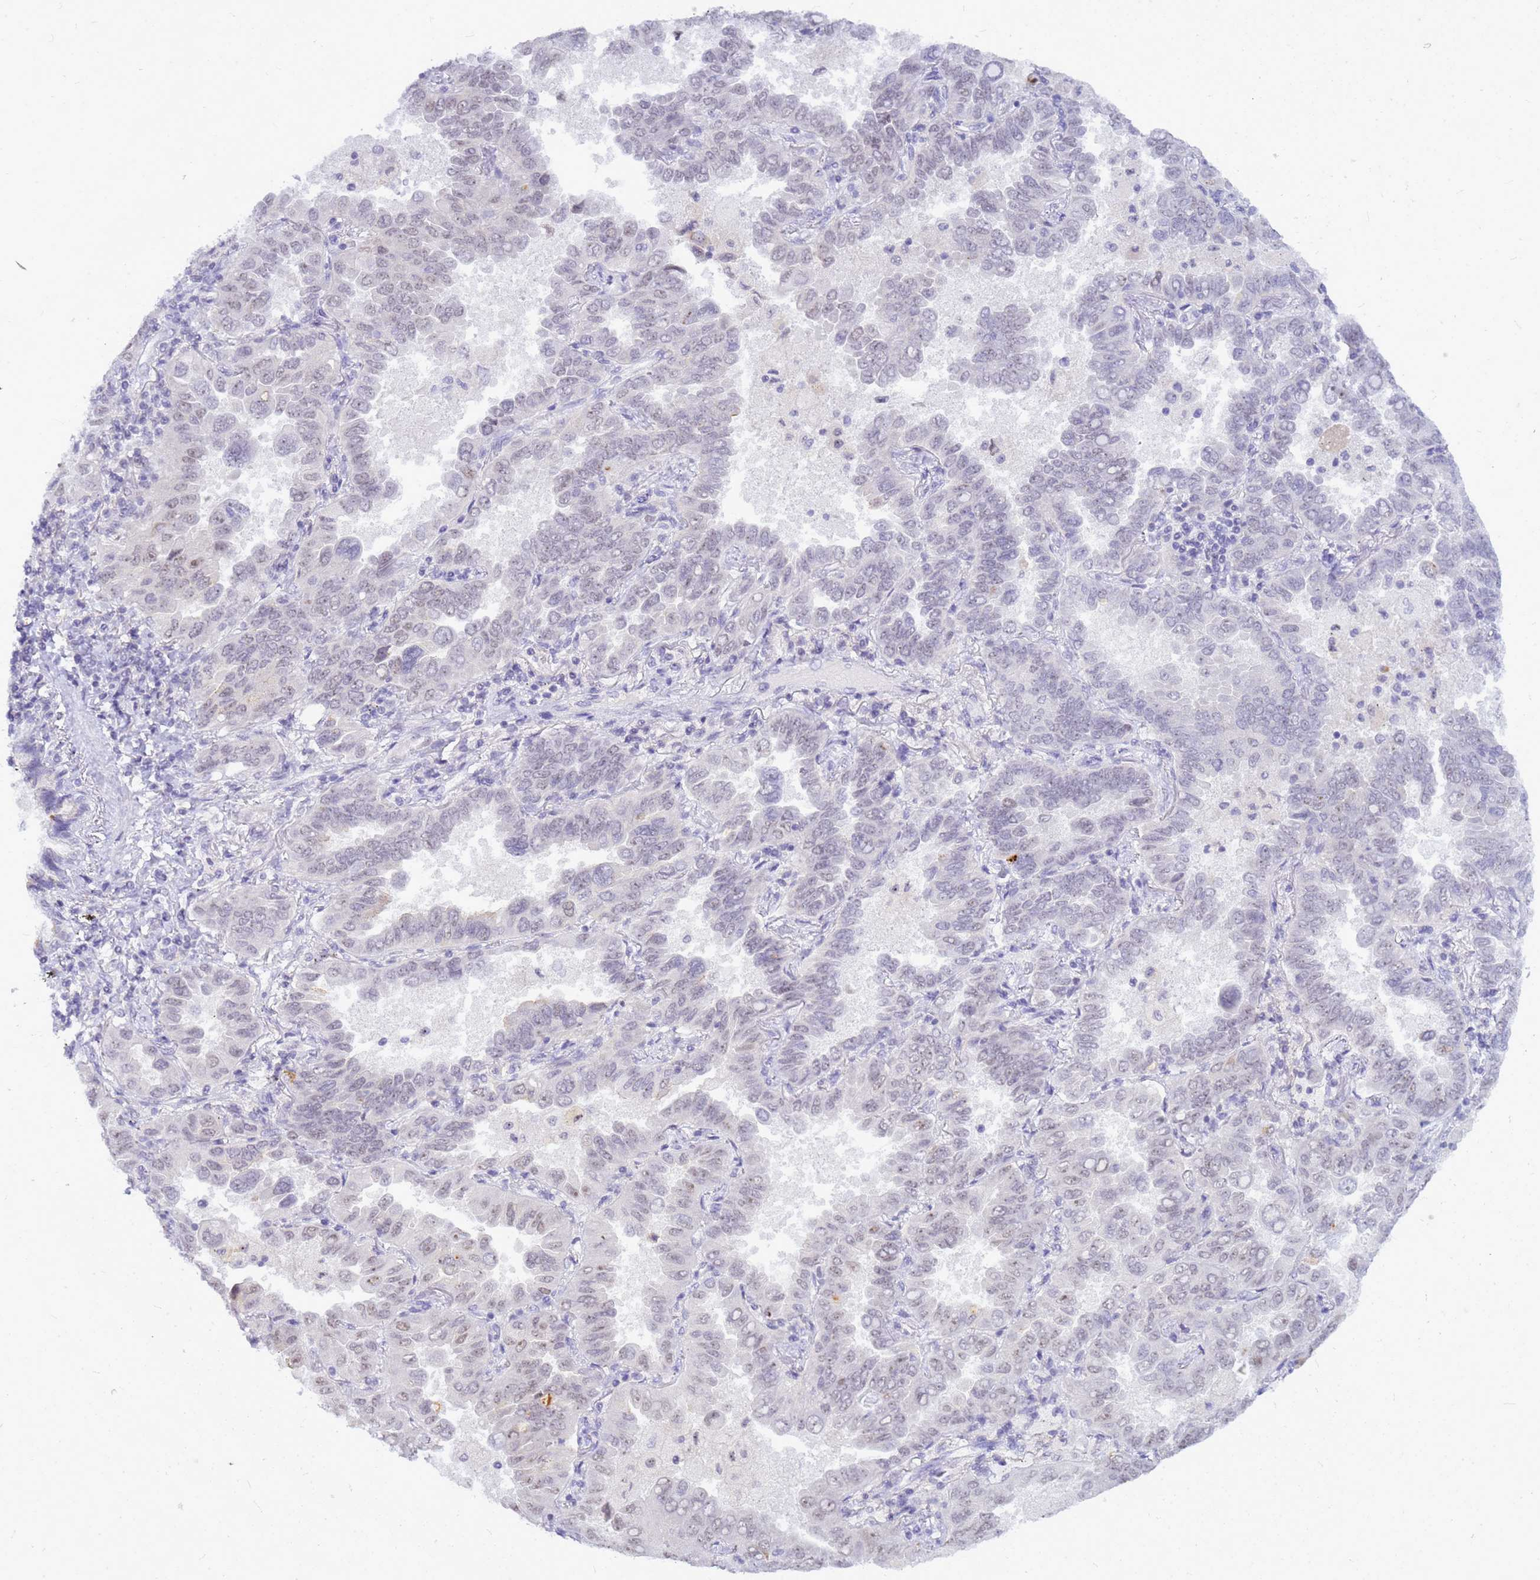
{"staining": {"intensity": "negative", "quantity": "none", "location": "none"}, "tissue": "lung cancer", "cell_type": "Tumor cells", "image_type": "cancer", "snomed": [{"axis": "morphology", "description": "Adenocarcinoma, NOS"}, {"axis": "topography", "description": "Lung"}], "caption": "An IHC histopathology image of lung cancer (adenocarcinoma) is shown. There is no staining in tumor cells of lung cancer (adenocarcinoma).", "gene": "DMRTC2", "patient": {"sex": "male", "age": 64}}